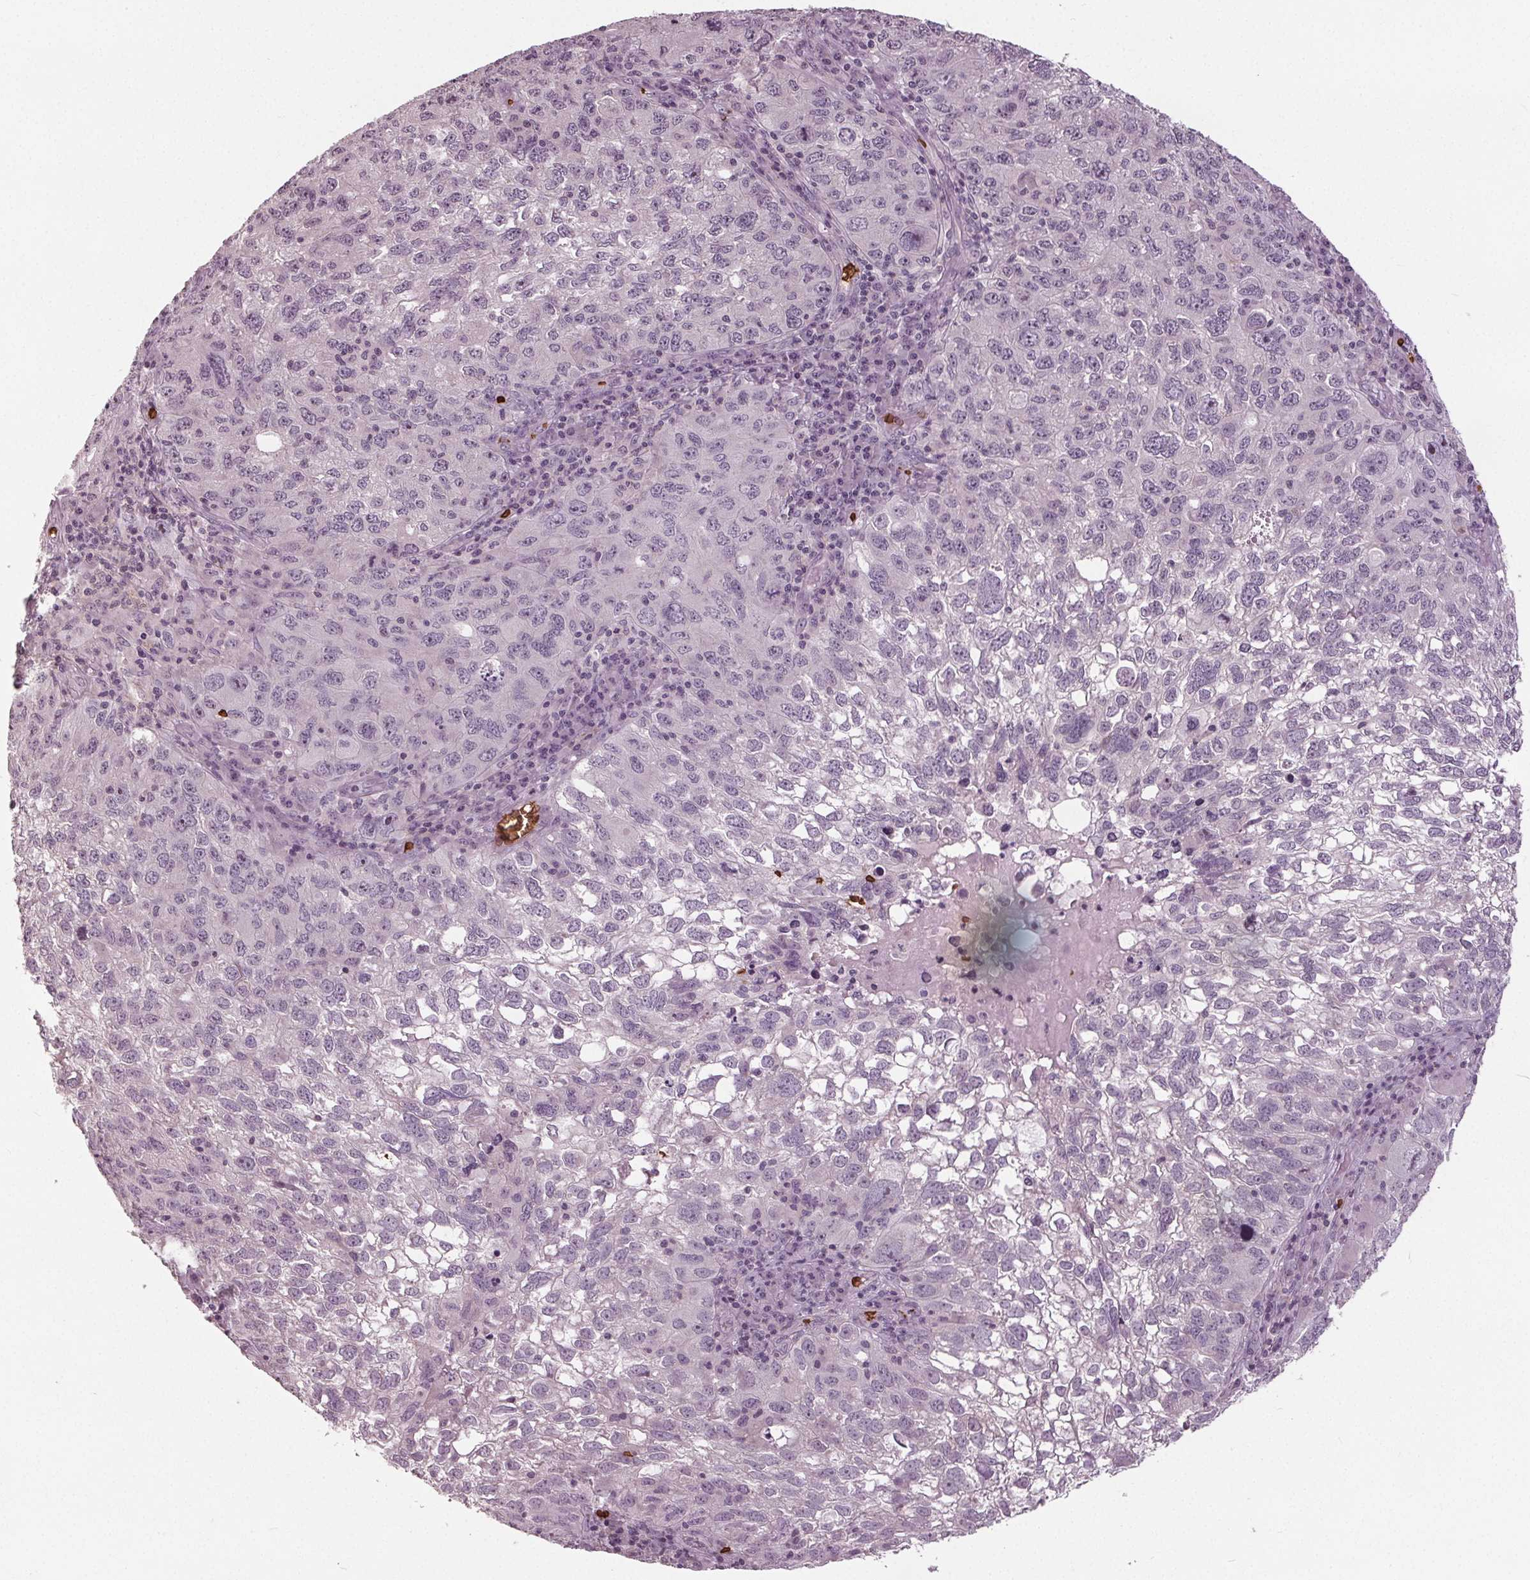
{"staining": {"intensity": "negative", "quantity": "none", "location": "none"}, "tissue": "cervical cancer", "cell_type": "Tumor cells", "image_type": "cancer", "snomed": [{"axis": "morphology", "description": "Squamous cell carcinoma, NOS"}, {"axis": "topography", "description": "Cervix"}], "caption": "Cervical cancer (squamous cell carcinoma) was stained to show a protein in brown. There is no significant positivity in tumor cells. (DAB immunohistochemistry (IHC) visualized using brightfield microscopy, high magnification).", "gene": "SLC4A1", "patient": {"sex": "female", "age": 55}}